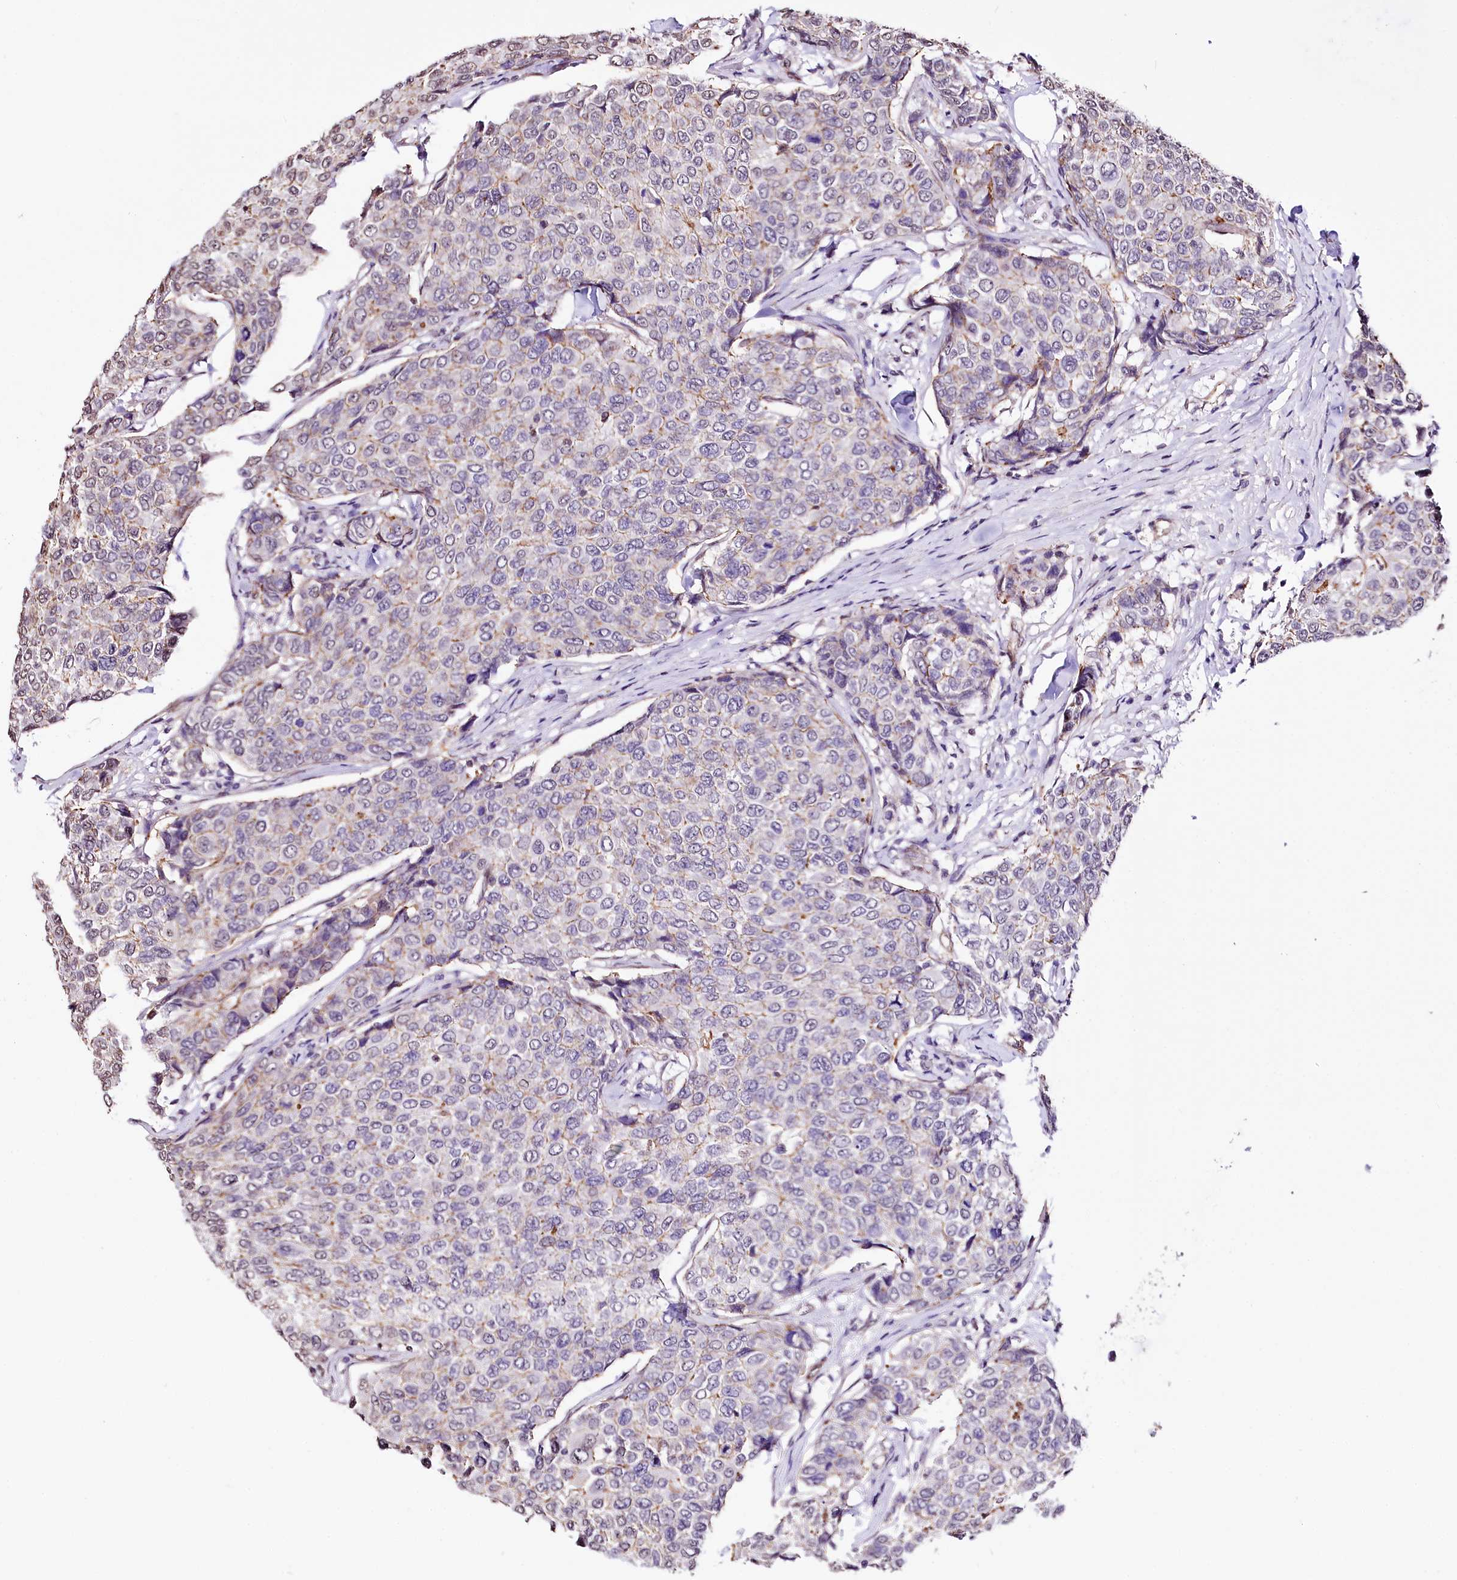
{"staining": {"intensity": "negative", "quantity": "none", "location": "none"}, "tissue": "breast cancer", "cell_type": "Tumor cells", "image_type": "cancer", "snomed": [{"axis": "morphology", "description": "Duct carcinoma"}, {"axis": "topography", "description": "Breast"}], "caption": "IHC histopathology image of human breast intraductal carcinoma stained for a protein (brown), which reveals no staining in tumor cells.", "gene": "ST7", "patient": {"sex": "female", "age": 55}}